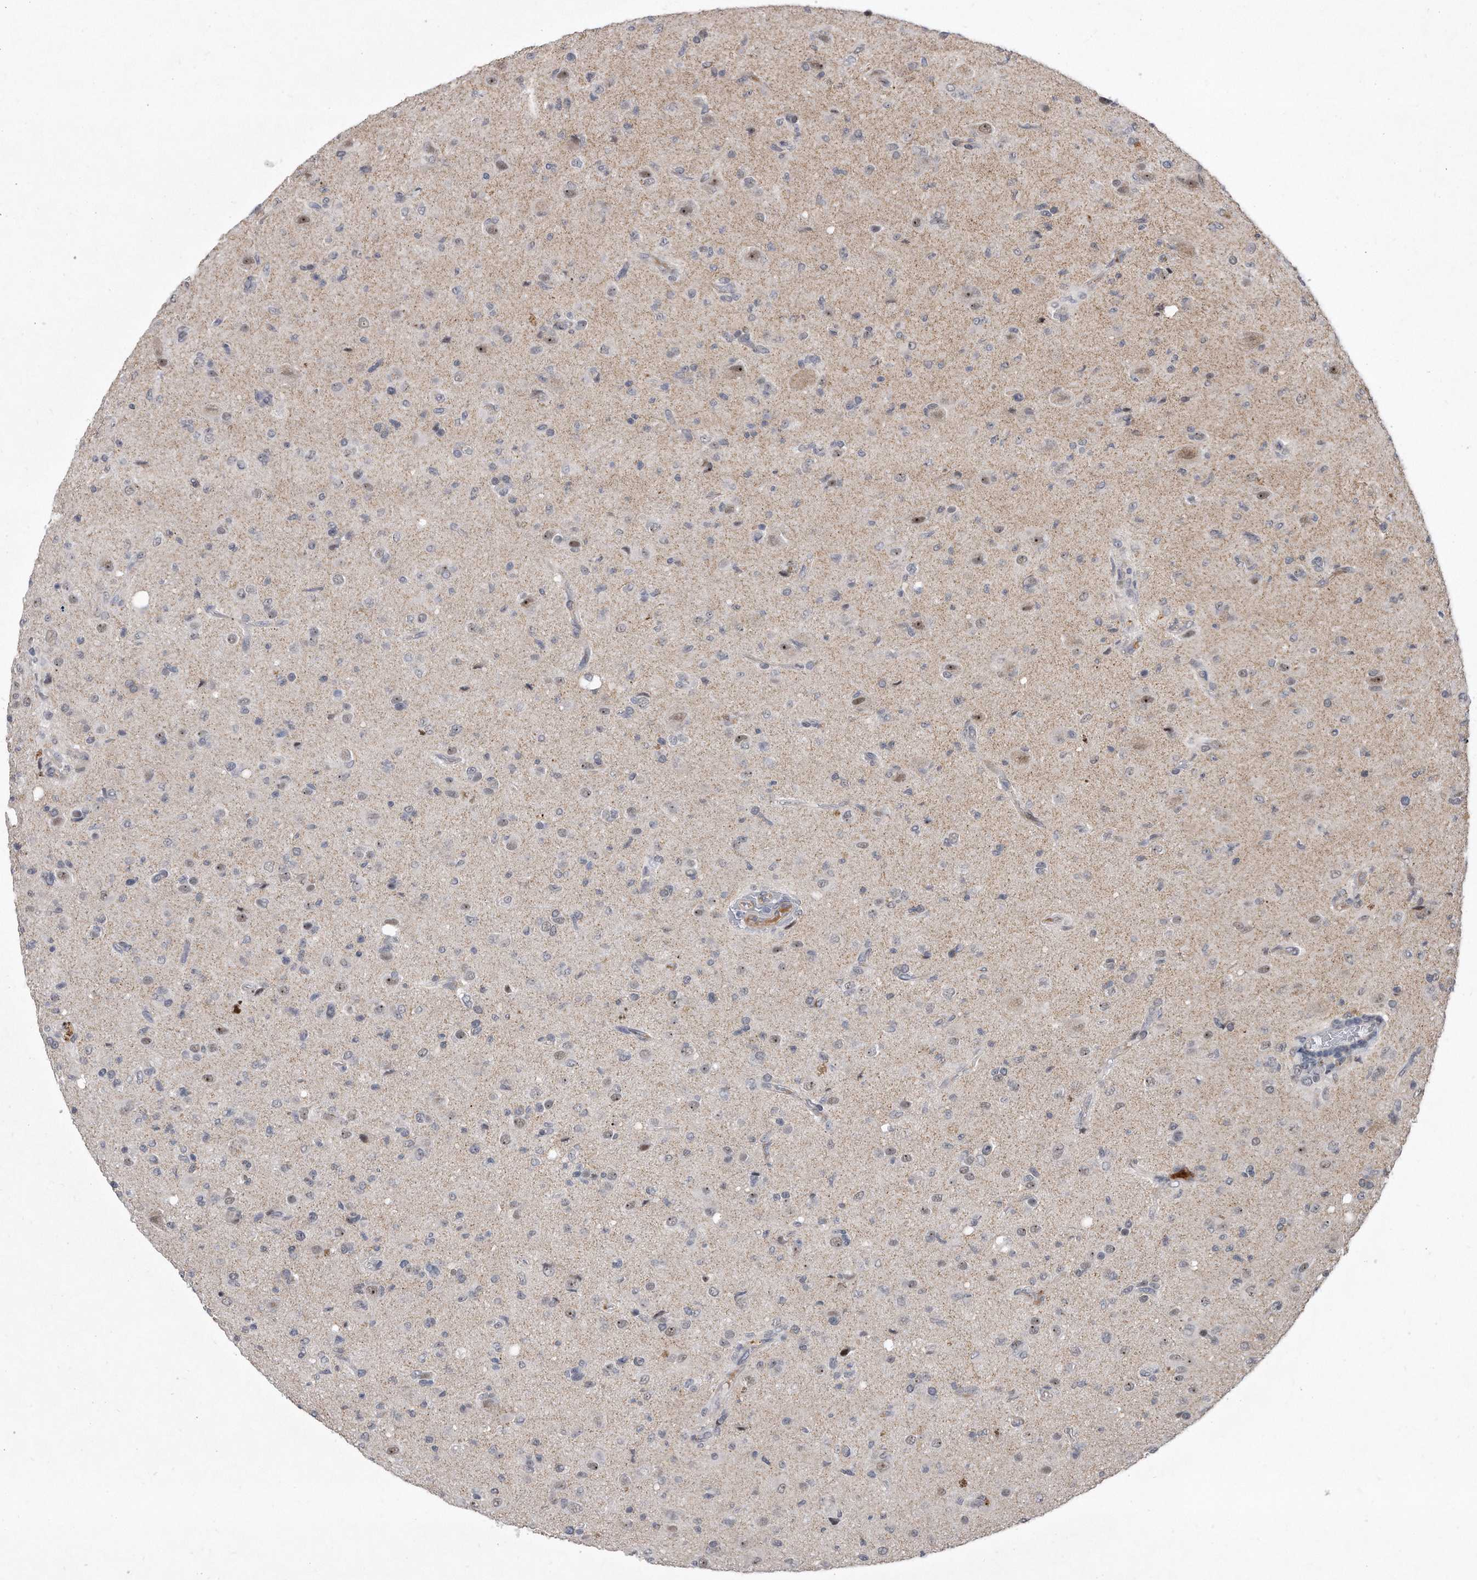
{"staining": {"intensity": "negative", "quantity": "none", "location": "none"}, "tissue": "glioma", "cell_type": "Tumor cells", "image_type": "cancer", "snomed": [{"axis": "morphology", "description": "Glioma, malignant, High grade"}, {"axis": "topography", "description": "Brain"}], "caption": "Immunohistochemistry (IHC) image of neoplastic tissue: human glioma stained with DAB shows no significant protein staining in tumor cells.", "gene": "PGBD2", "patient": {"sex": "female", "age": 57}}